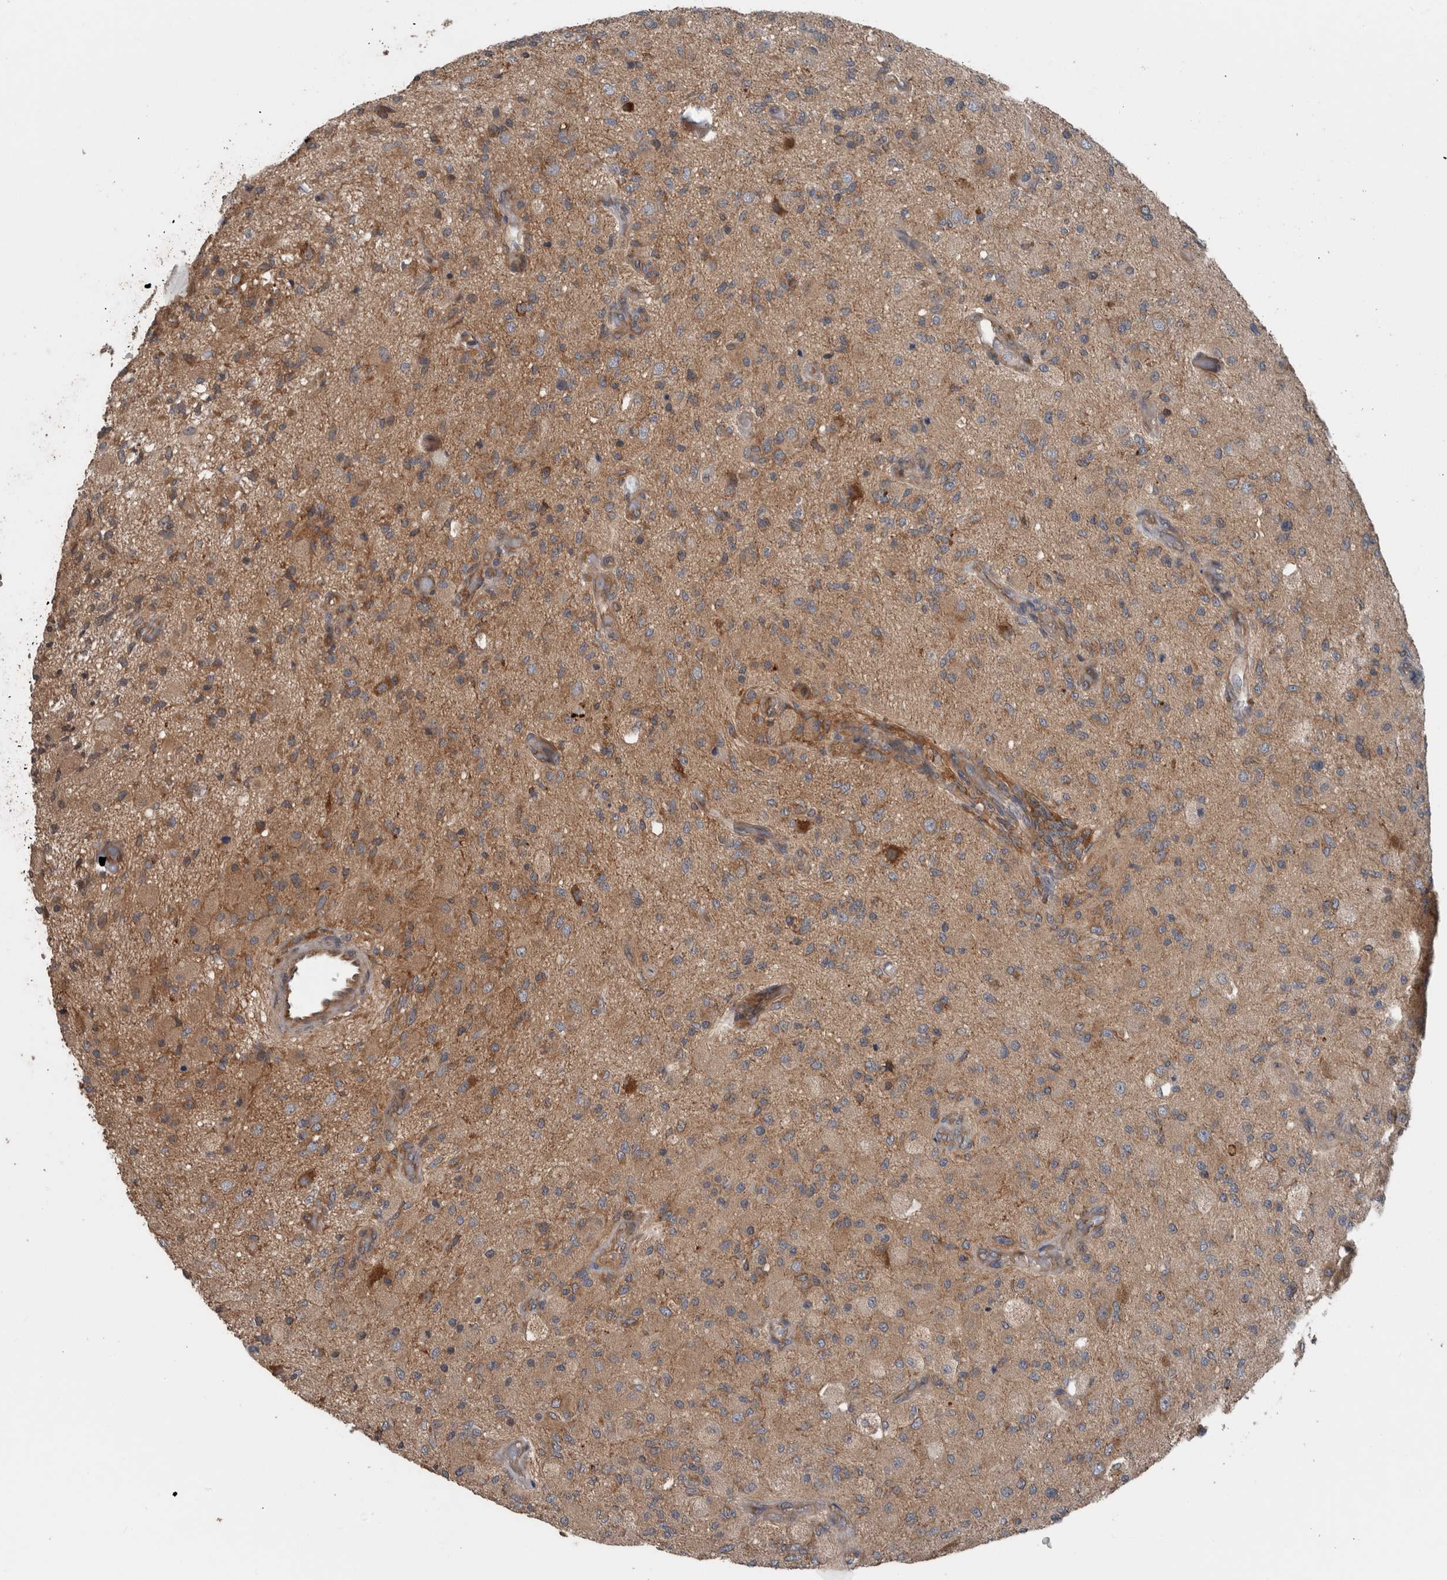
{"staining": {"intensity": "moderate", "quantity": "25%-75%", "location": "cytoplasmic/membranous"}, "tissue": "glioma", "cell_type": "Tumor cells", "image_type": "cancer", "snomed": [{"axis": "morphology", "description": "Normal tissue, NOS"}, {"axis": "morphology", "description": "Glioma, malignant, High grade"}, {"axis": "topography", "description": "Cerebral cortex"}], "caption": "High-power microscopy captured an IHC histopathology image of glioma, revealing moderate cytoplasmic/membranous staining in about 25%-75% of tumor cells. The protein is shown in brown color, while the nuclei are stained blue.", "gene": "RIOK3", "patient": {"sex": "male", "age": 77}}